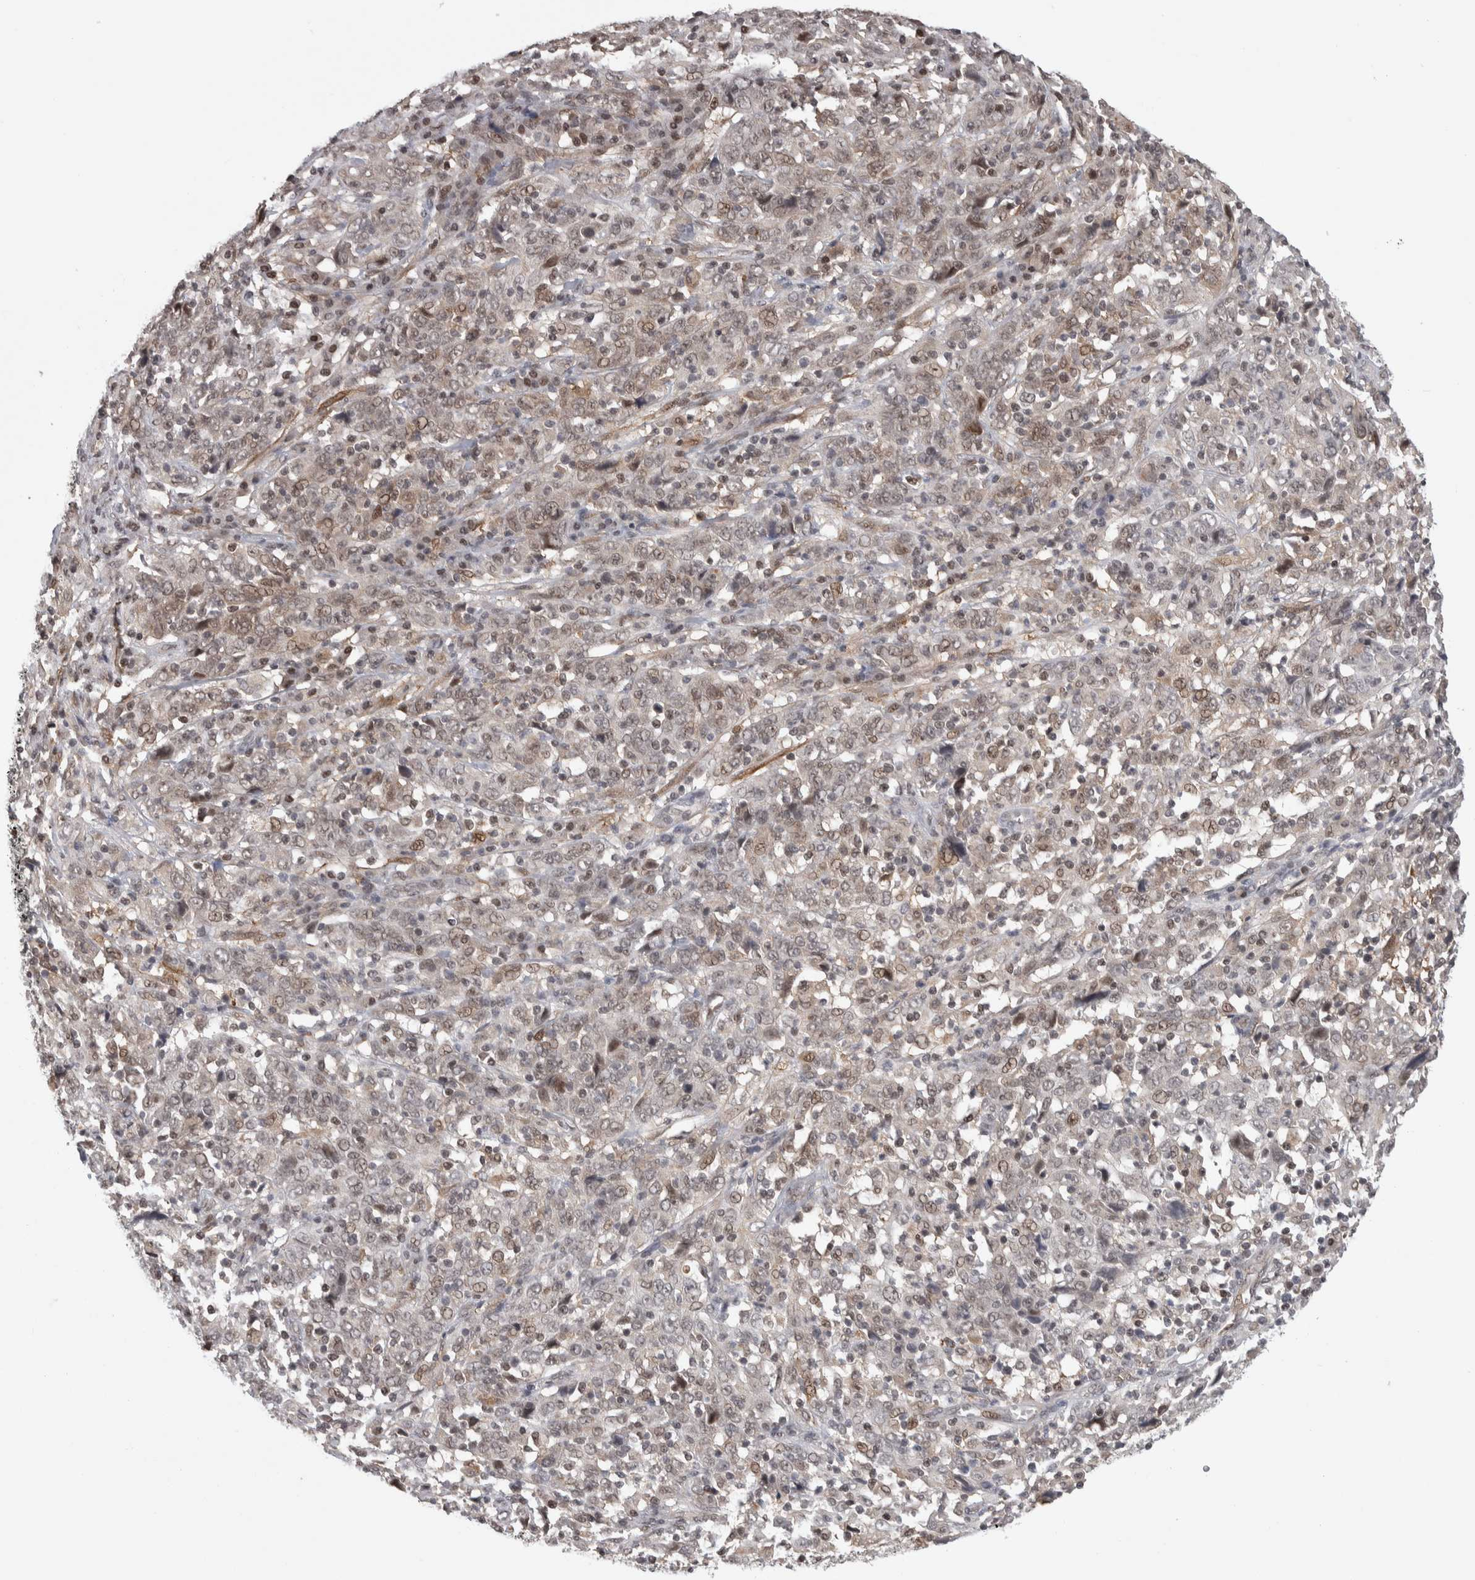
{"staining": {"intensity": "weak", "quantity": "25%-75%", "location": "nuclear"}, "tissue": "cervical cancer", "cell_type": "Tumor cells", "image_type": "cancer", "snomed": [{"axis": "morphology", "description": "Squamous cell carcinoma, NOS"}, {"axis": "topography", "description": "Cervix"}], "caption": "This histopathology image demonstrates immunohistochemistry (IHC) staining of cervical squamous cell carcinoma, with low weak nuclear expression in approximately 25%-75% of tumor cells.", "gene": "ZSCAN21", "patient": {"sex": "female", "age": 46}}